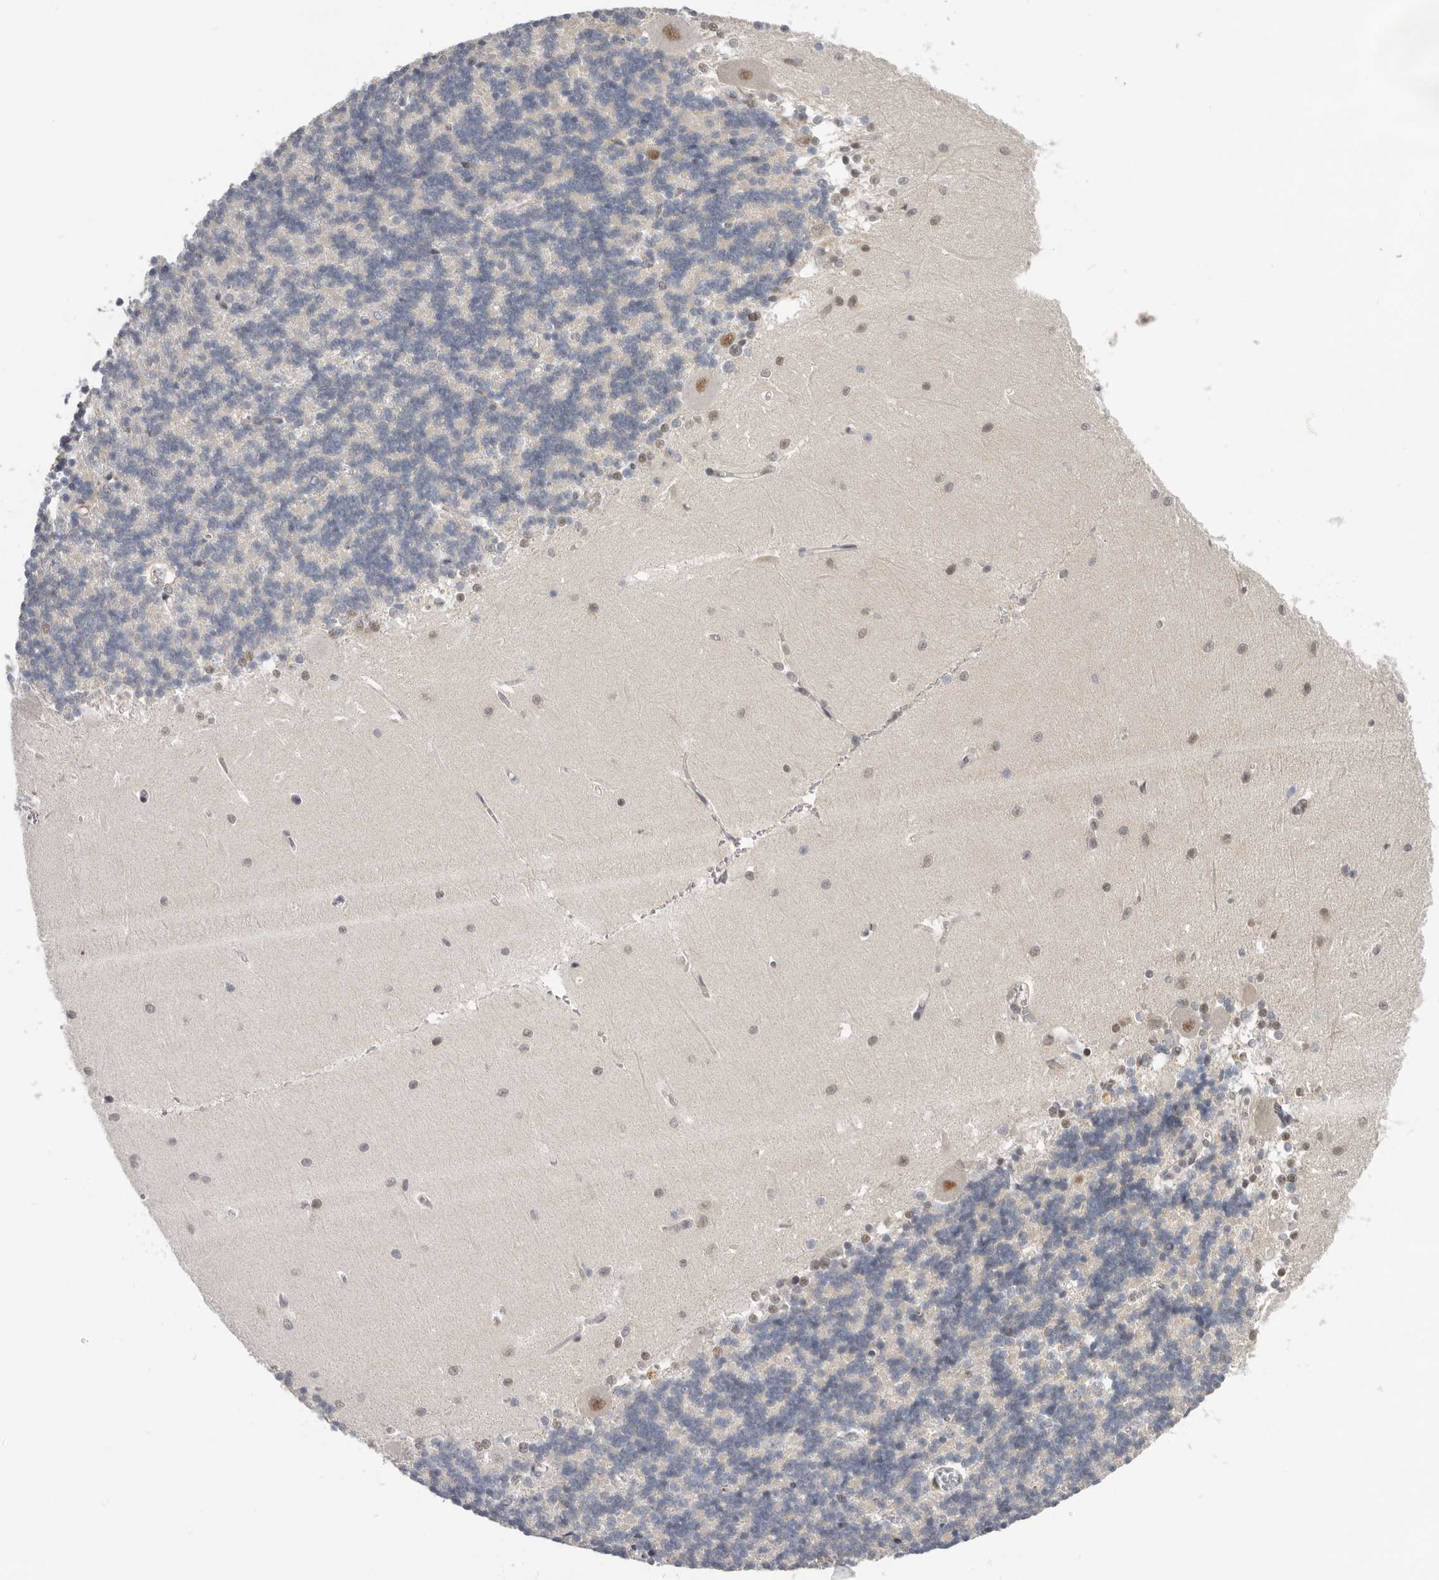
{"staining": {"intensity": "negative", "quantity": "none", "location": "none"}, "tissue": "cerebellum", "cell_type": "Cells in granular layer", "image_type": "normal", "snomed": [{"axis": "morphology", "description": "Normal tissue, NOS"}, {"axis": "topography", "description": "Cerebellum"}], "caption": "Human cerebellum stained for a protein using immunohistochemistry (IHC) demonstrates no staining in cells in granular layer.", "gene": "BRCA2", "patient": {"sex": "male", "age": 37}}